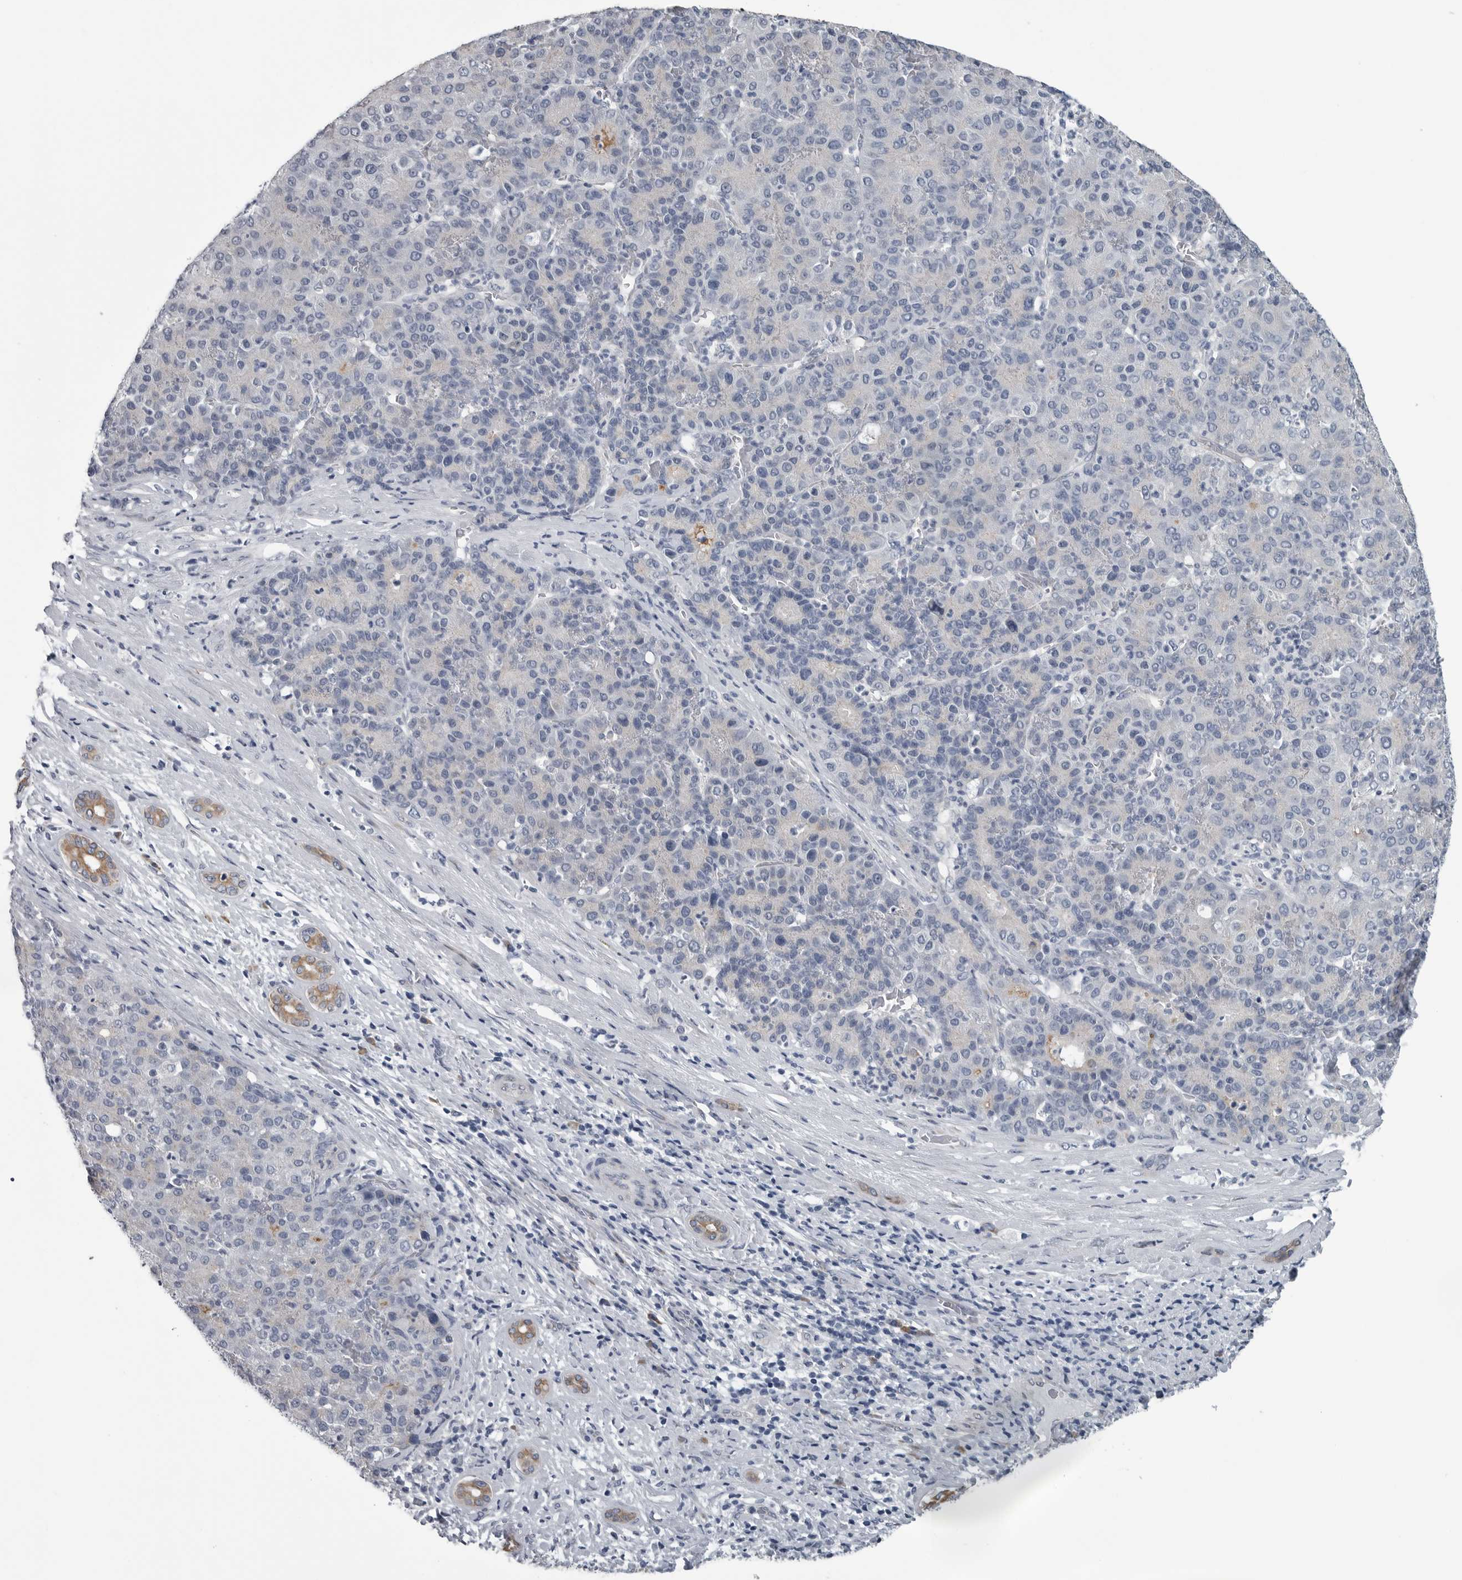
{"staining": {"intensity": "negative", "quantity": "none", "location": "none"}, "tissue": "liver cancer", "cell_type": "Tumor cells", "image_type": "cancer", "snomed": [{"axis": "morphology", "description": "Carcinoma, Hepatocellular, NOS"}, {"axis": "topography", "description": "Liver"}], "caption": "Immunohistochemistry (IHC) of human hepatocellular carcinoma (liver) reveals no expression in tumor cells. (Brightfield microscopy of DAB immunohistochemistry at high magnification).", "gene": "MYOC", "patient": {"sex": "male", "age": 65}}